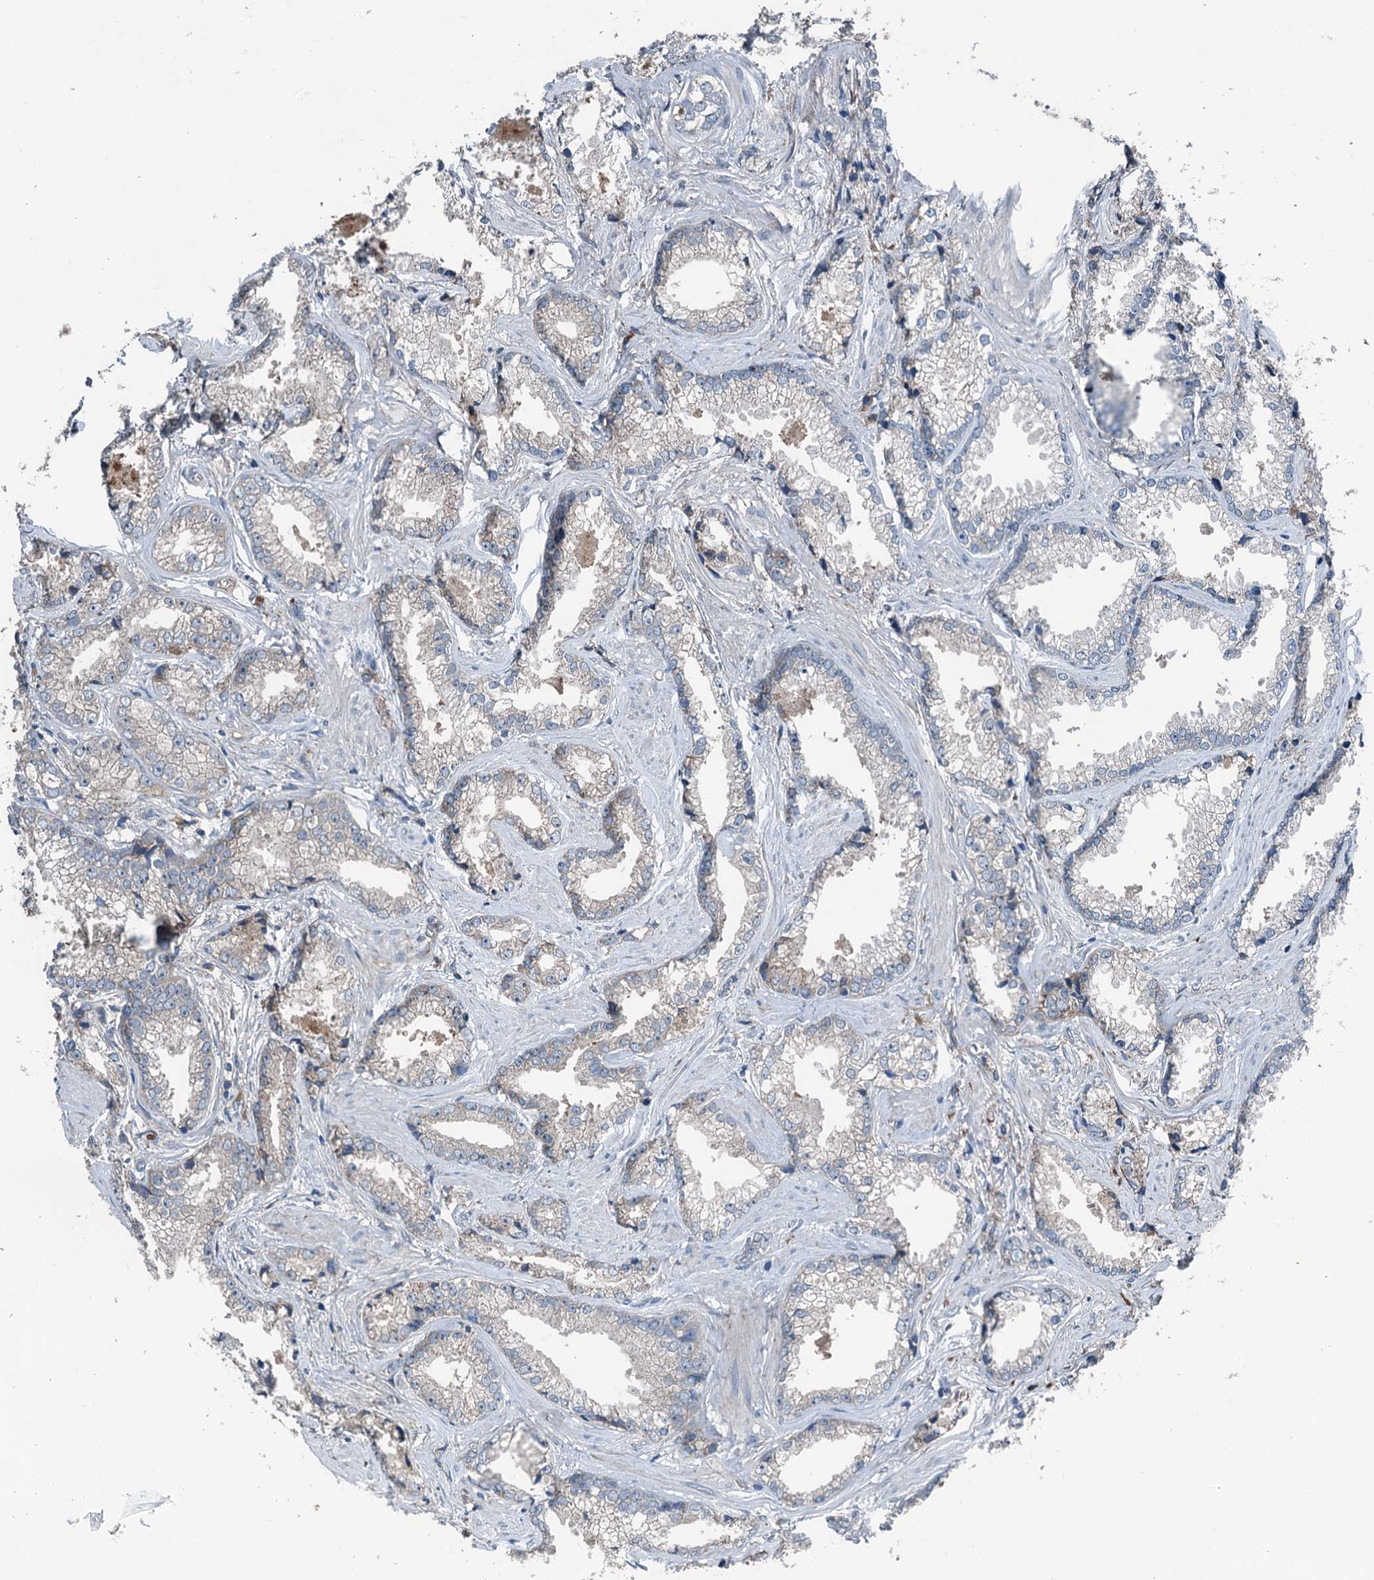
{"staining": {"intensity": "negative", "quantity": "none", "location": "none"}, "tissue": "prostate cancer", "cell_type": "Tumor cells", "image_type": "cancer", "snomed": [{"axis": "morphology", "description": "Adenocarcinoma, High grade"}, {"axis": "topography", "description": "Prostate"}], "caption": "DAB immunohistochemical staining of human adenocarcinoma (high-grade) (prostate) shows no significant expression in tumor cells. (DAB IHC, high magnification).", "gene": "PDSS1", "patient": {"sex": "male", "age": 66}}